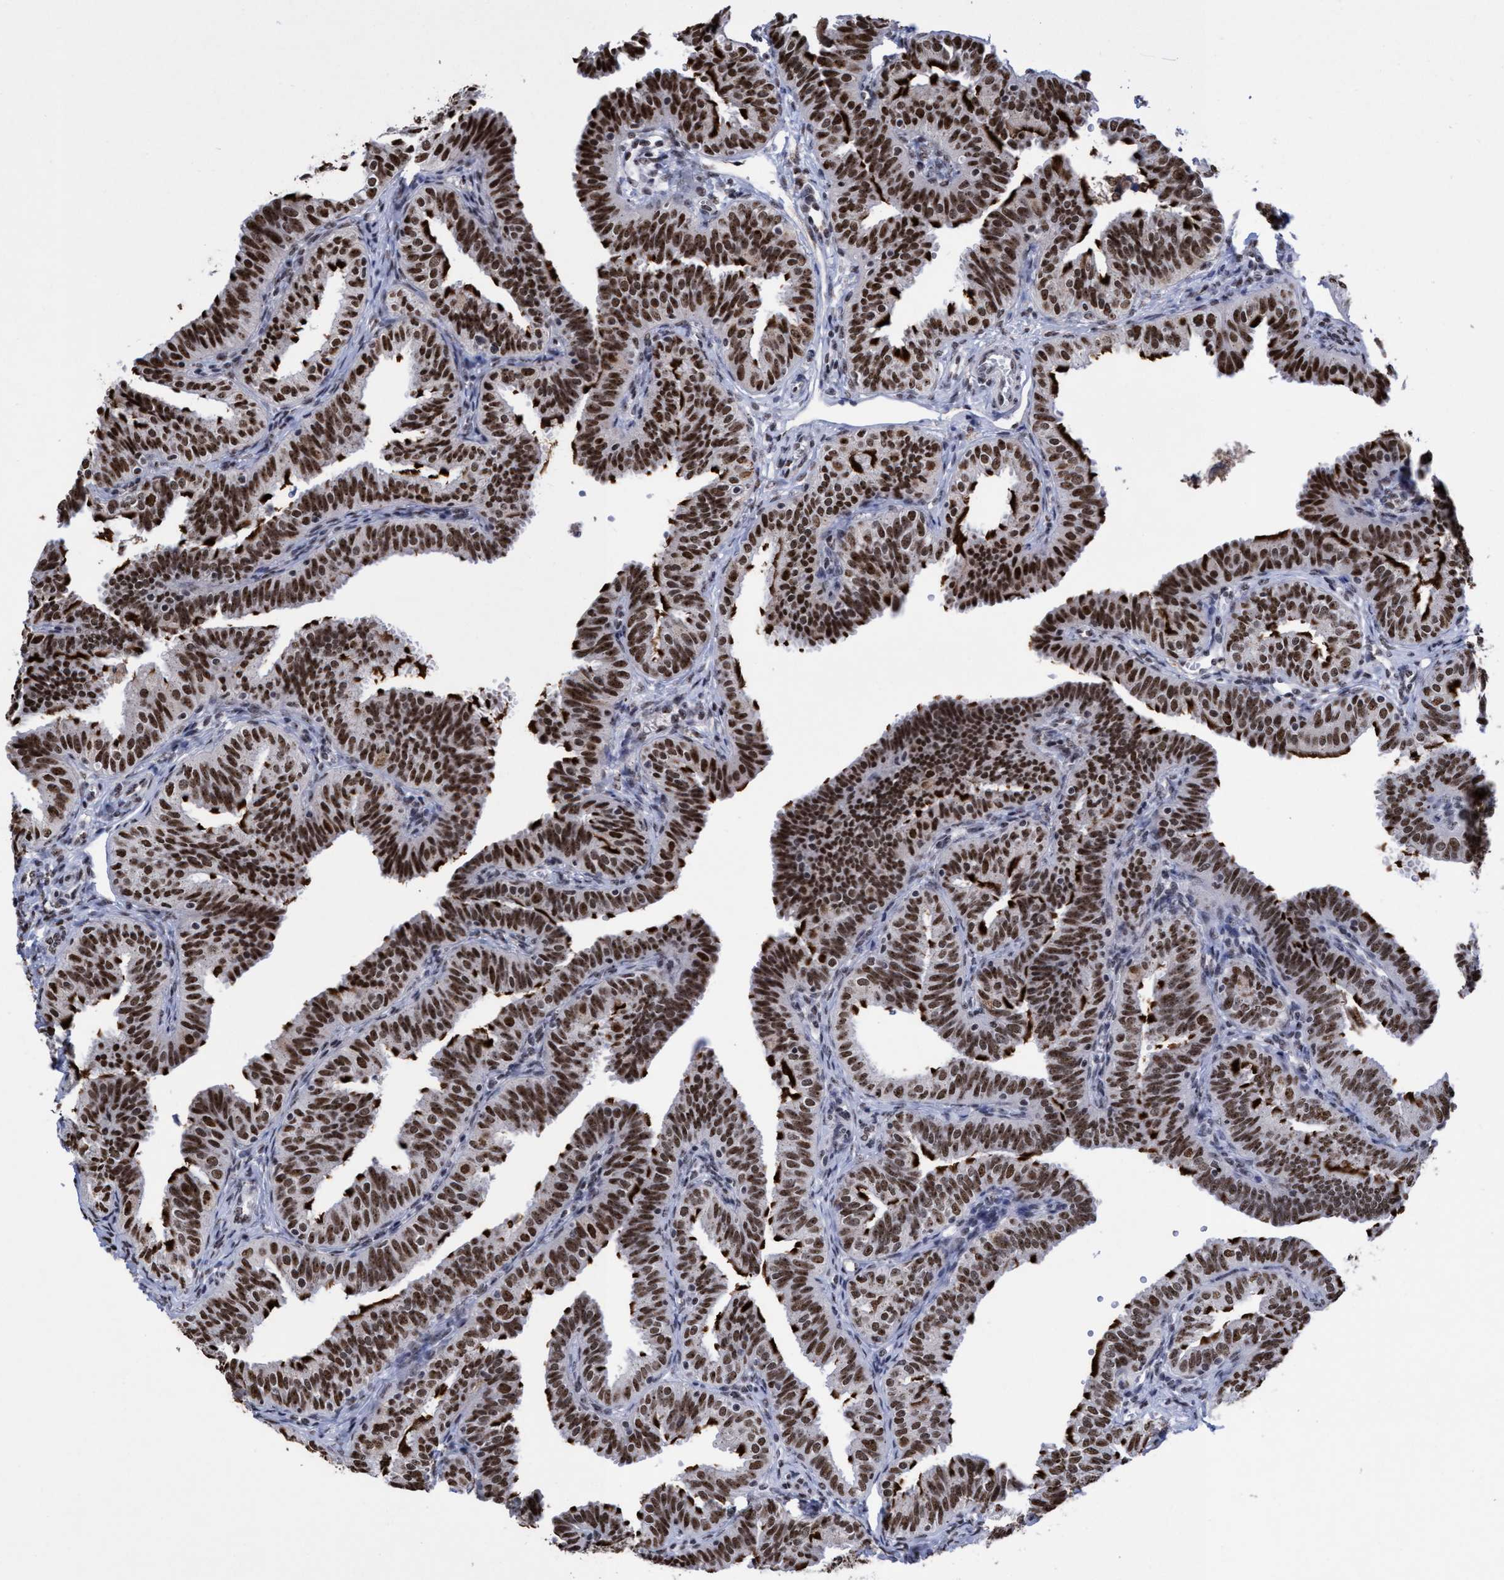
{"staining": {"intensity": "strong", "quantity": ">75%", "location": "nuclear"}, "tissue": "fallopian tube", "cell_type": "Glandular cells", "image_type": "normal", "snomed": [{"axis": "morphology", "description": "Normal tissue, NOS"}, {"axis": "topography", "description": "Fallopian tube"}], "caption": "About >75% of glandular cells in normal fallopian tube exhibit strong nuclear protein staining as visualized by brown immunohistochemical staining.", "gene": "EFCAB10", "patient": {"sex": "female", "age": 35}}